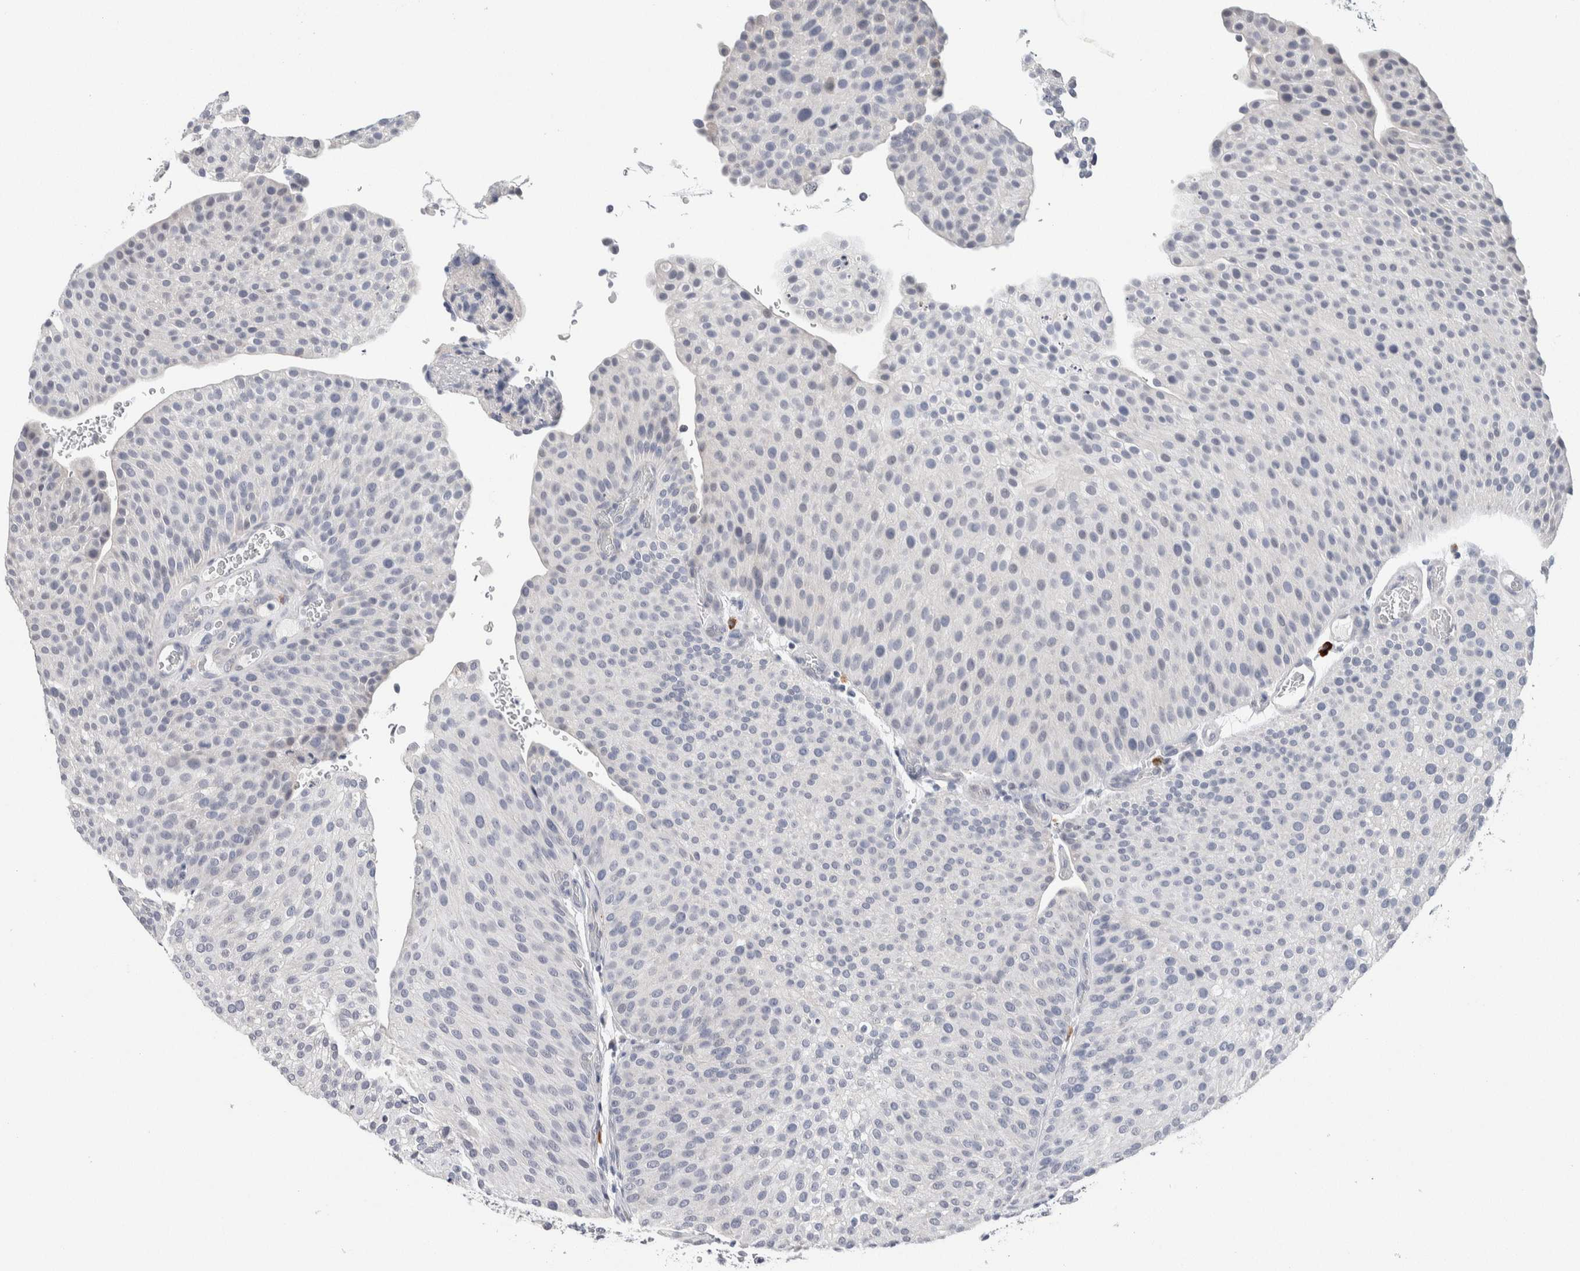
{"staining": {"intensity": "negative", "quantity": "none", "location": "none"}, "tissue": "urothelial cancer", "cell_type": "Tumor cells", "image_type": "cancer", "snomed": [{"axis": "morphology", "description": "Urothelial carcinoma, Low grade"}, {"axis": "topography", "description": "Smooth muscle"}, {"axis": "topography", "description": "Urinary bladder"}], "caption": "Micrograph shows no significant protein positivity in tumor cells of urothelial cancer.", "gene": "SCN2A", "patient": {"sex": "male", "age": 60}}